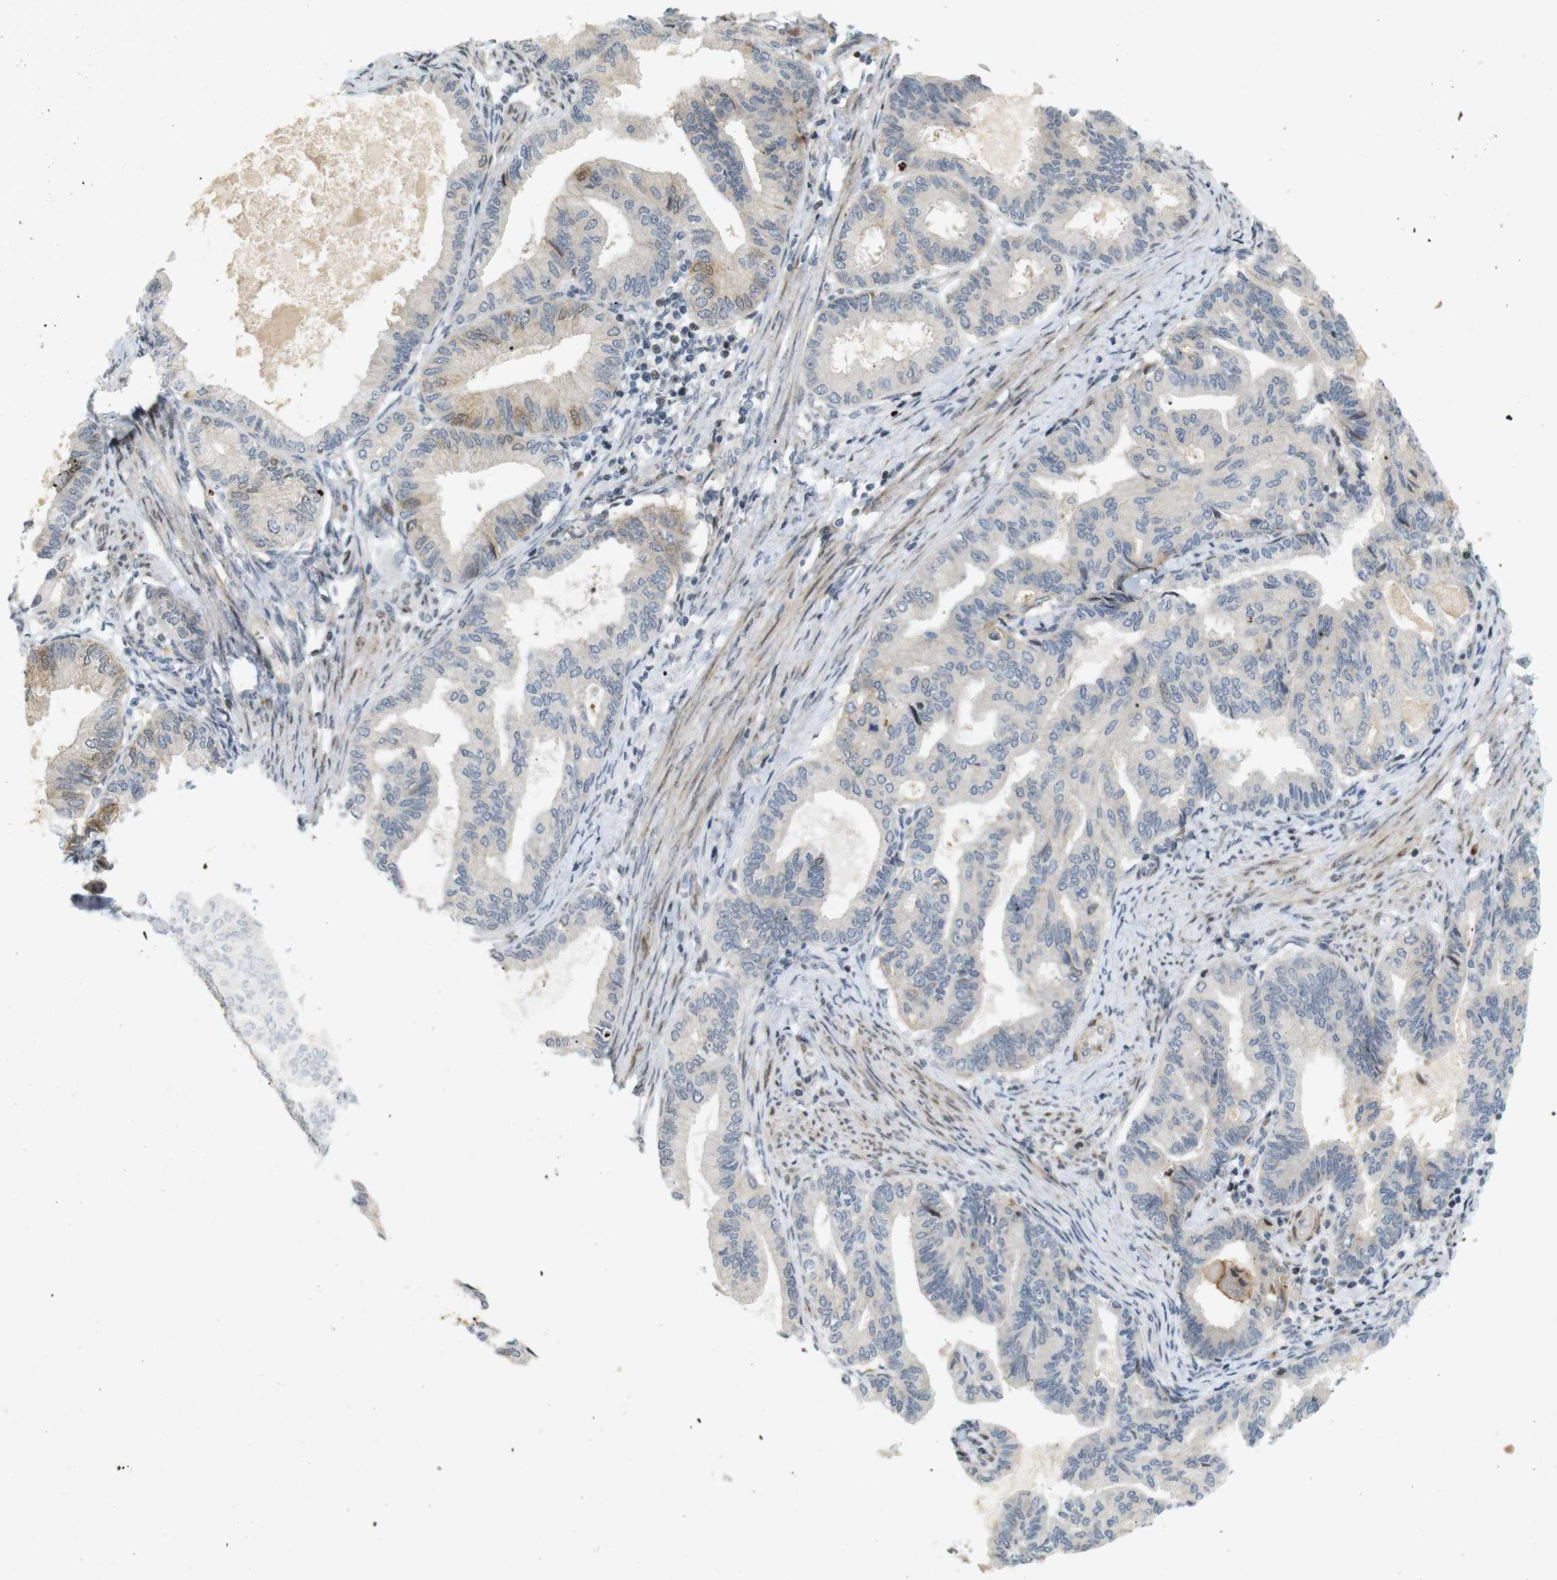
{"staining": {"intensity": "negative", "quantity": "none", "location": "none"}, "tissue": "endometrial cancer", "cell_type": "Tumor cells", "image_type": "cancer", "snomed": [{"axis": "morphology", "description": "Adenocarcinoma, NOS"}, {"axis": "topography", "description": "Endometrium"}], "caption": "Image shows no protein expression in tumor cells of adenocarcinoma (endometrial) tissue.", "gene": "PPP1R14A", "patient": {"sex": "female", "age": 86}}